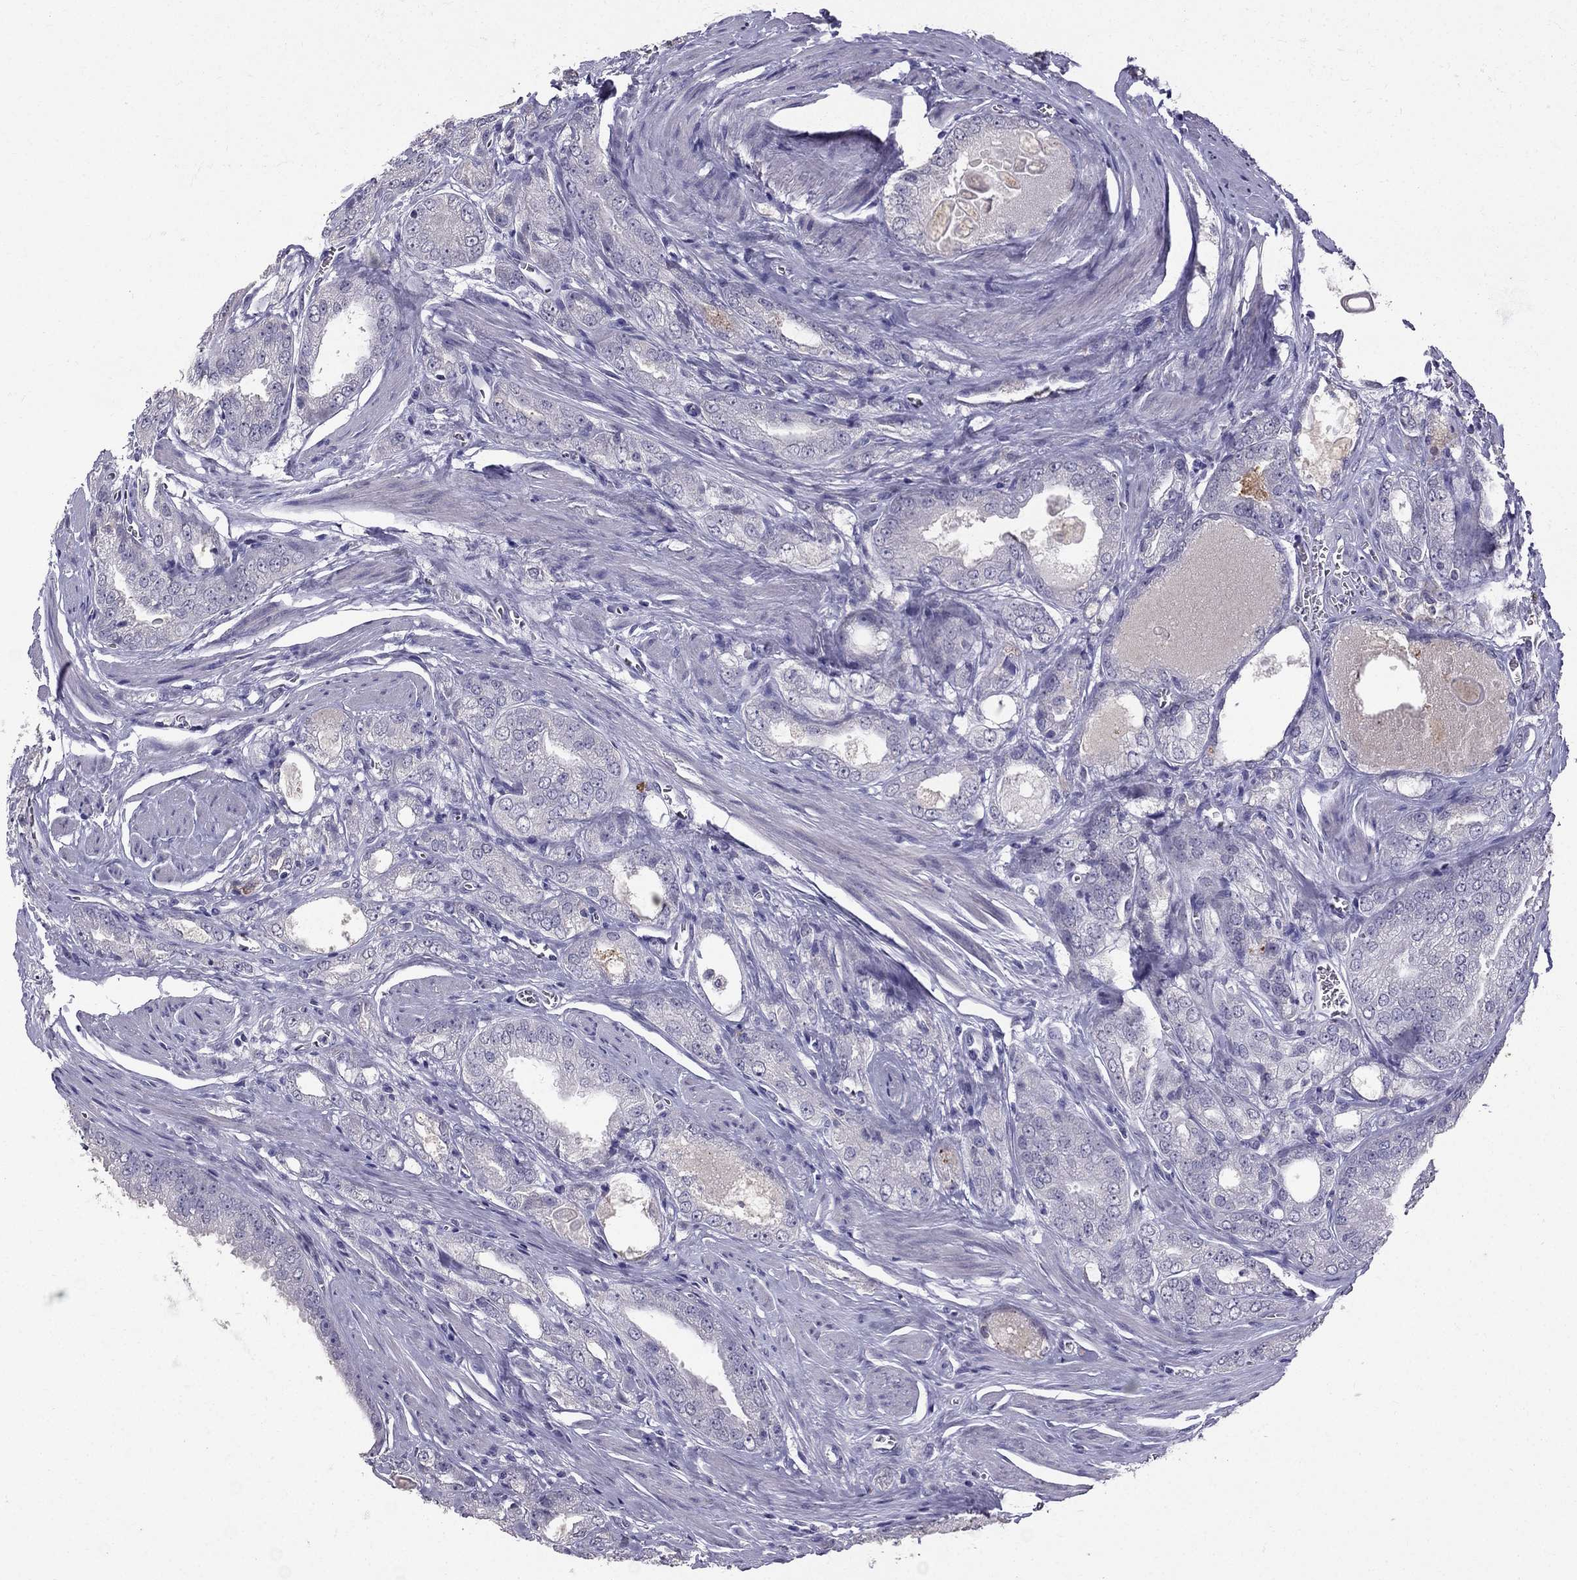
{"staining": {"intensity": "negative", "quantity": "none", "location": "none"}, "tissue": "prostate cancer", "cell_type": "Tumor cells", "image_type": "cancer", "snomed": [{"axis": "morphology", "description": "Adenocarcinoma, NOS"}, {"axis": "morphology", "description": "Adenocarcinoma, High grade"}, {"axis": "topography", "description": "Prostate"}], "caption": "An image of human adenocarcinoma (high-grade) (prostate) is negative for staining in tumor cells.", "gene": "SCG5", "patient": {"sex": "male", "age": 70}}